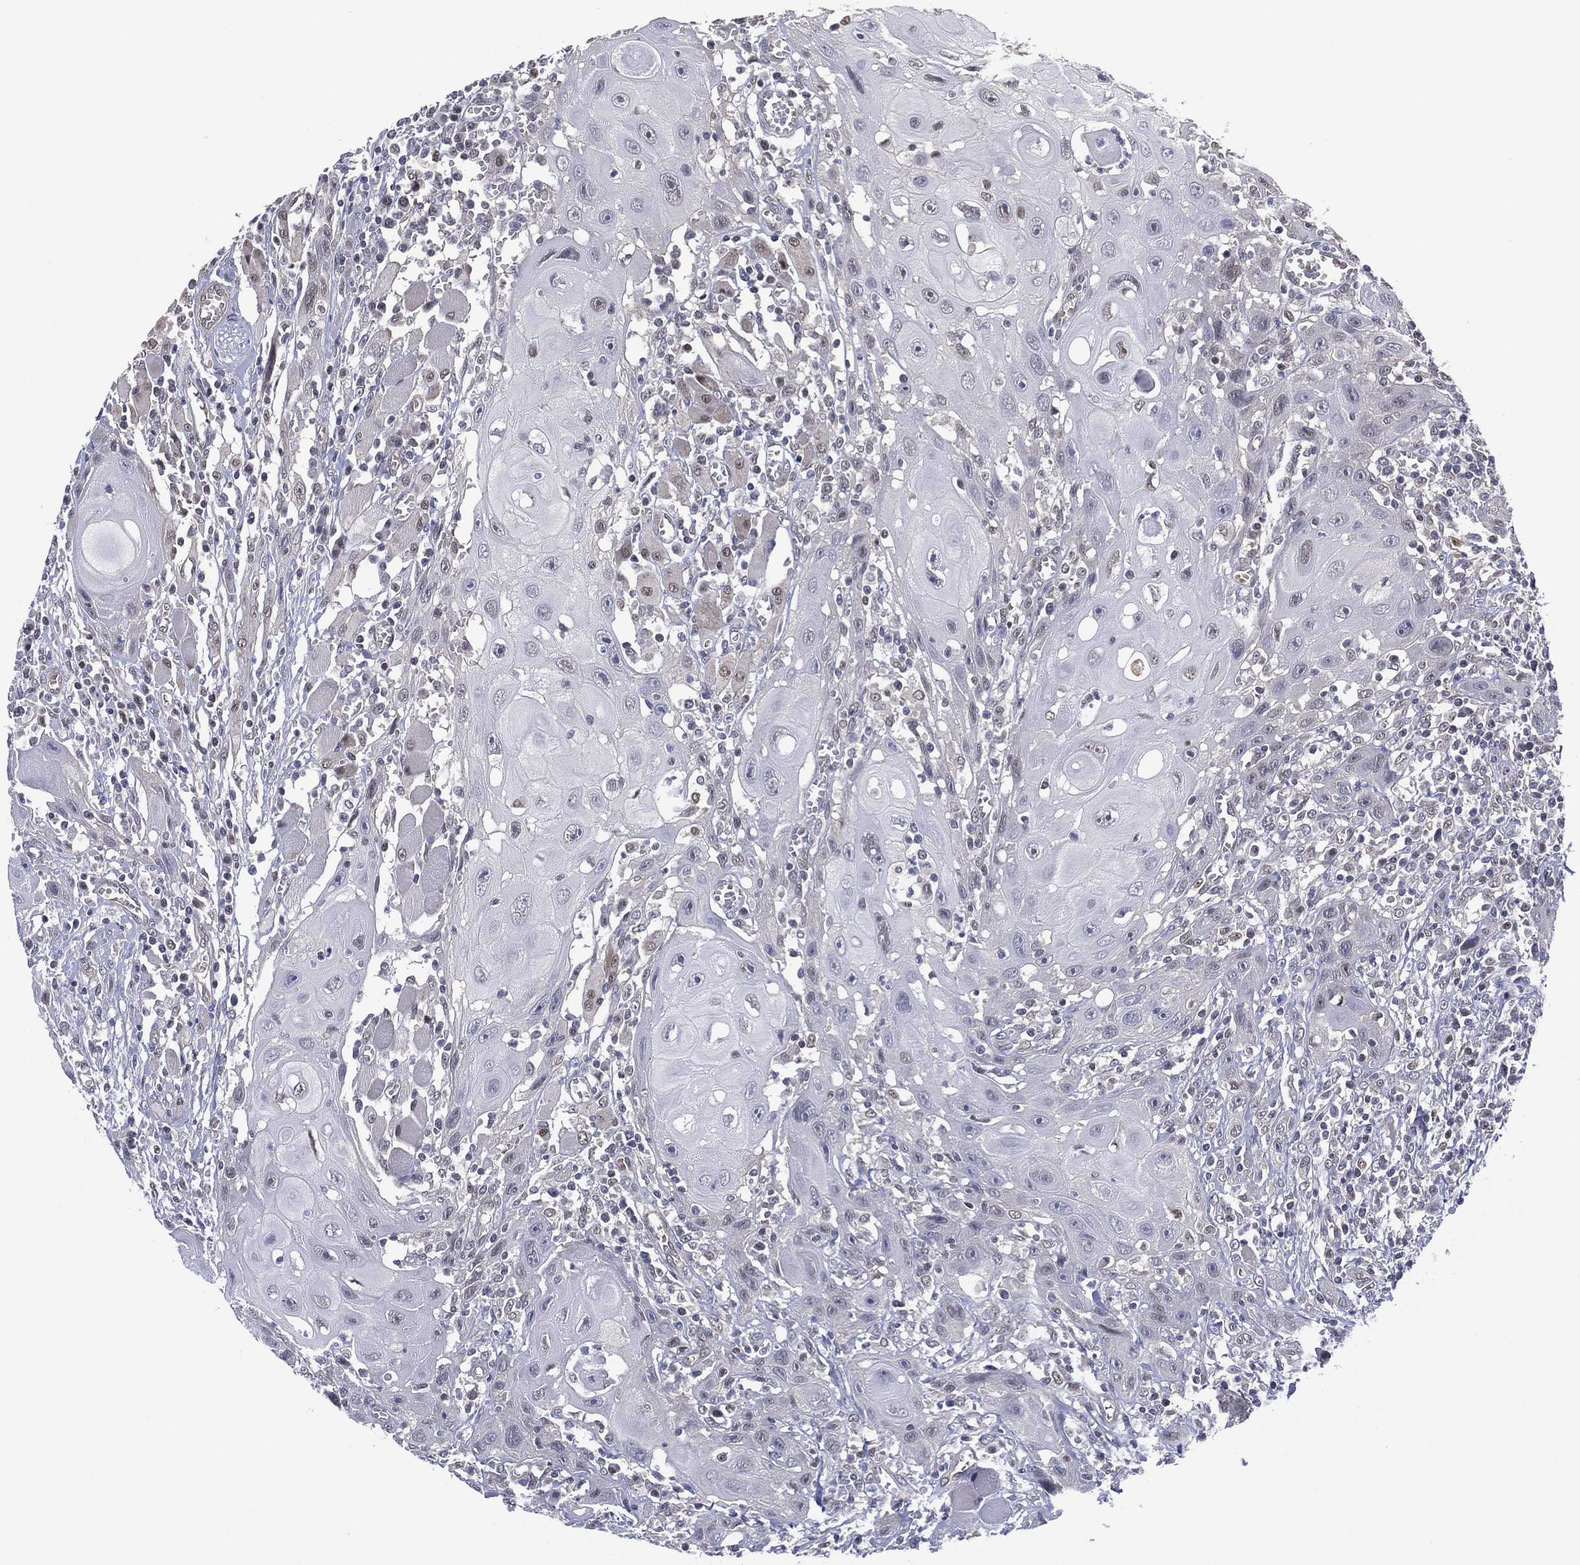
{"staining": {"intensity": "moderate", "quantity": "<25%", "location": "nuclear"}, "tissue": "head and neck cancer", "cell_type": "Tumor cells", "image_type": "cancer", "snomed": [{"axis": "morphology", "description": "Normal tissue, NOS"}, {"axis": "morphology", "description": "Squamous cell carcinoma, NOS"}, {"axis": "topography", "description": "Oral tissue"}, {"axis": "topography", "description": "Head-Neck"}], "caption": "Protein analysis of squamous cell carcinoma (head and neck) tissue demonstrates moderate nuclear expression in approximately <25% of tumor cells.", "gene": "GSE1", "patient": {"sex": "male", "age": 71}}